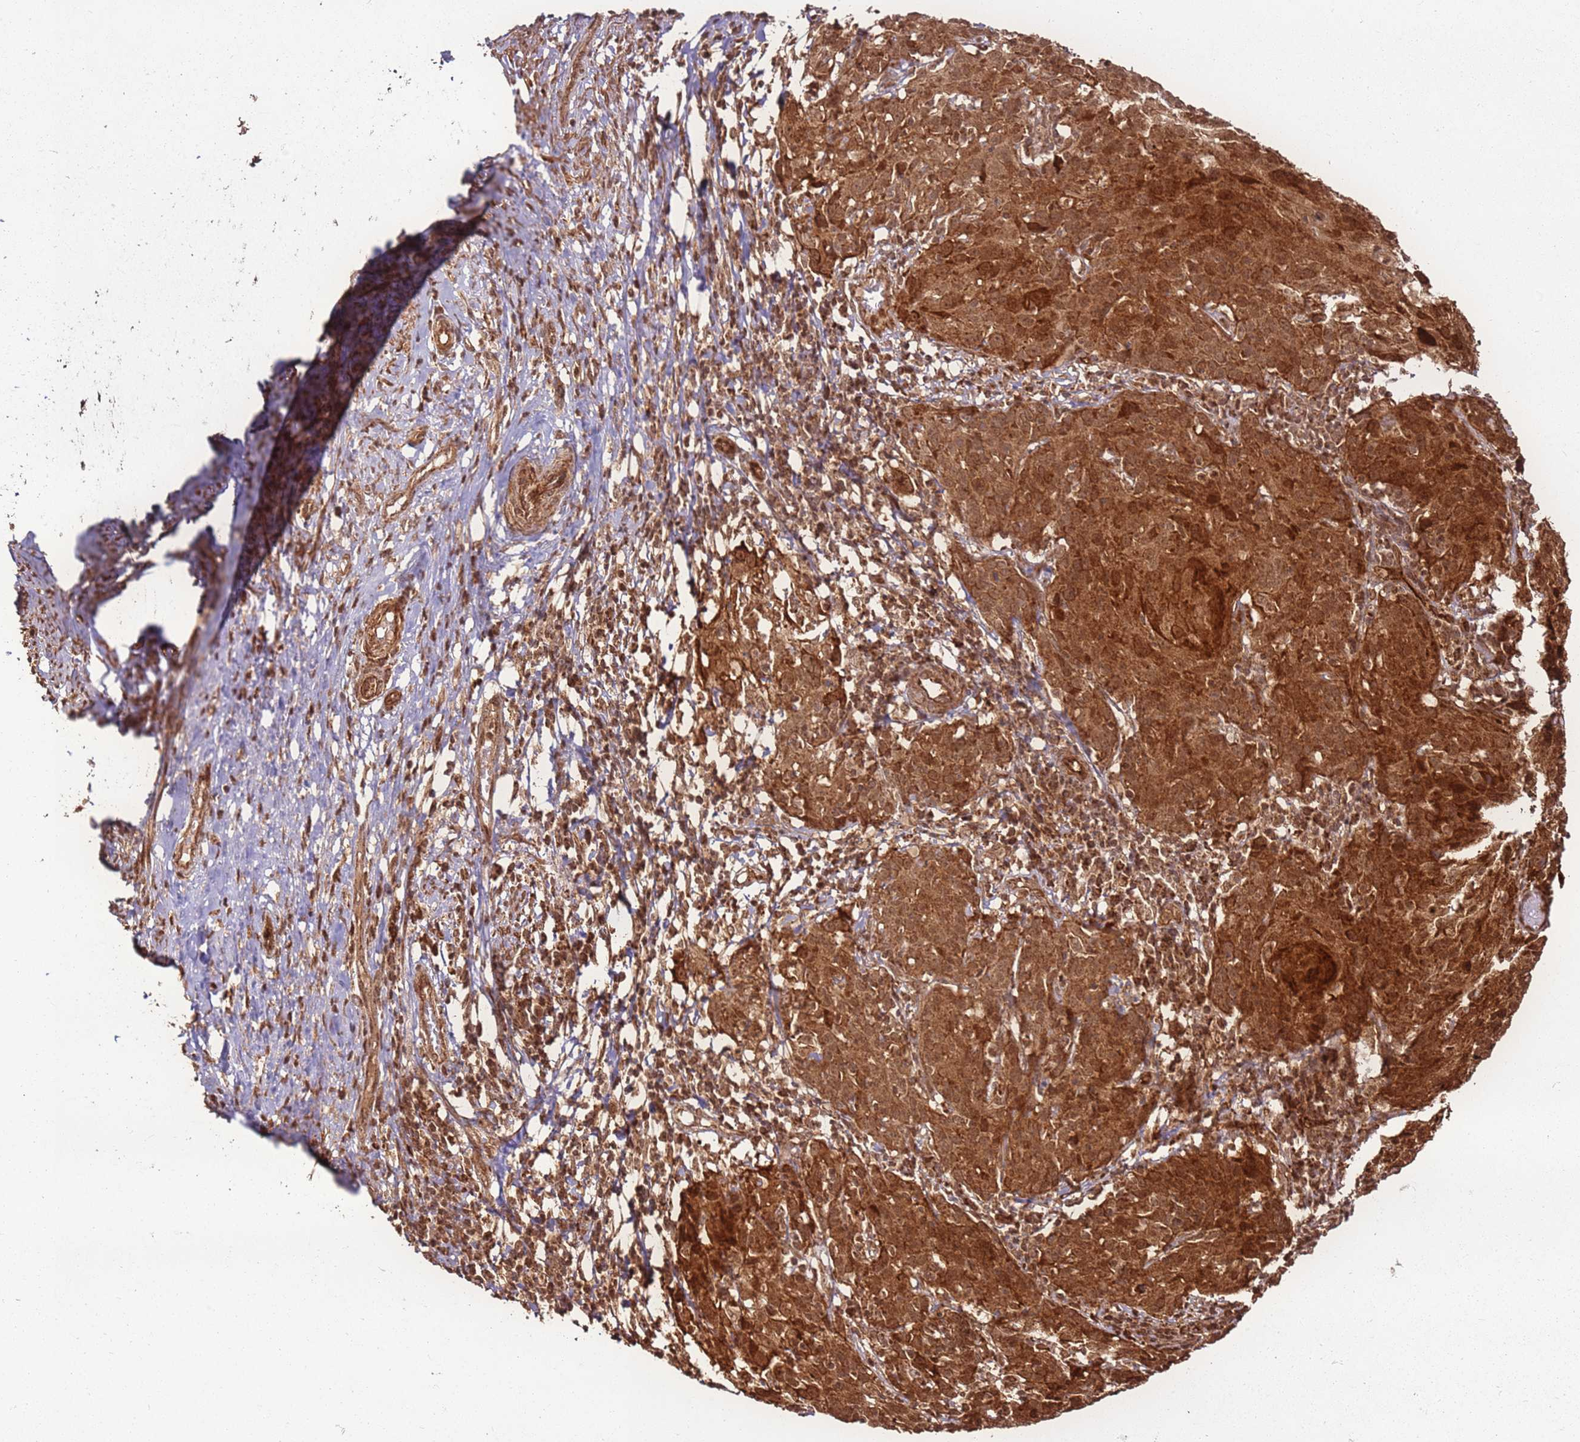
{"staining": {"intensity": "strong", "quantity": ">75%", "location": "cytoplasmic/membranous"}, "tissue": "cervical cancer", "cell_type": "Tumor cells", "image_type": "cancer", "snomed": [{"axis": "morphology", "description": "Squamous cell carcinoma, NOS"}, {"axis": "topography", "description": "Cervix"}], "caption": "Squamous cell carcinoma (cervical) stained with immunohistochemistry (IHC) displays strong cytoplasmic/membranous staining in approximately >75% of tumor cells.", "gene": "MRPS6", "patient": {"sex": "female", "age": 50}}